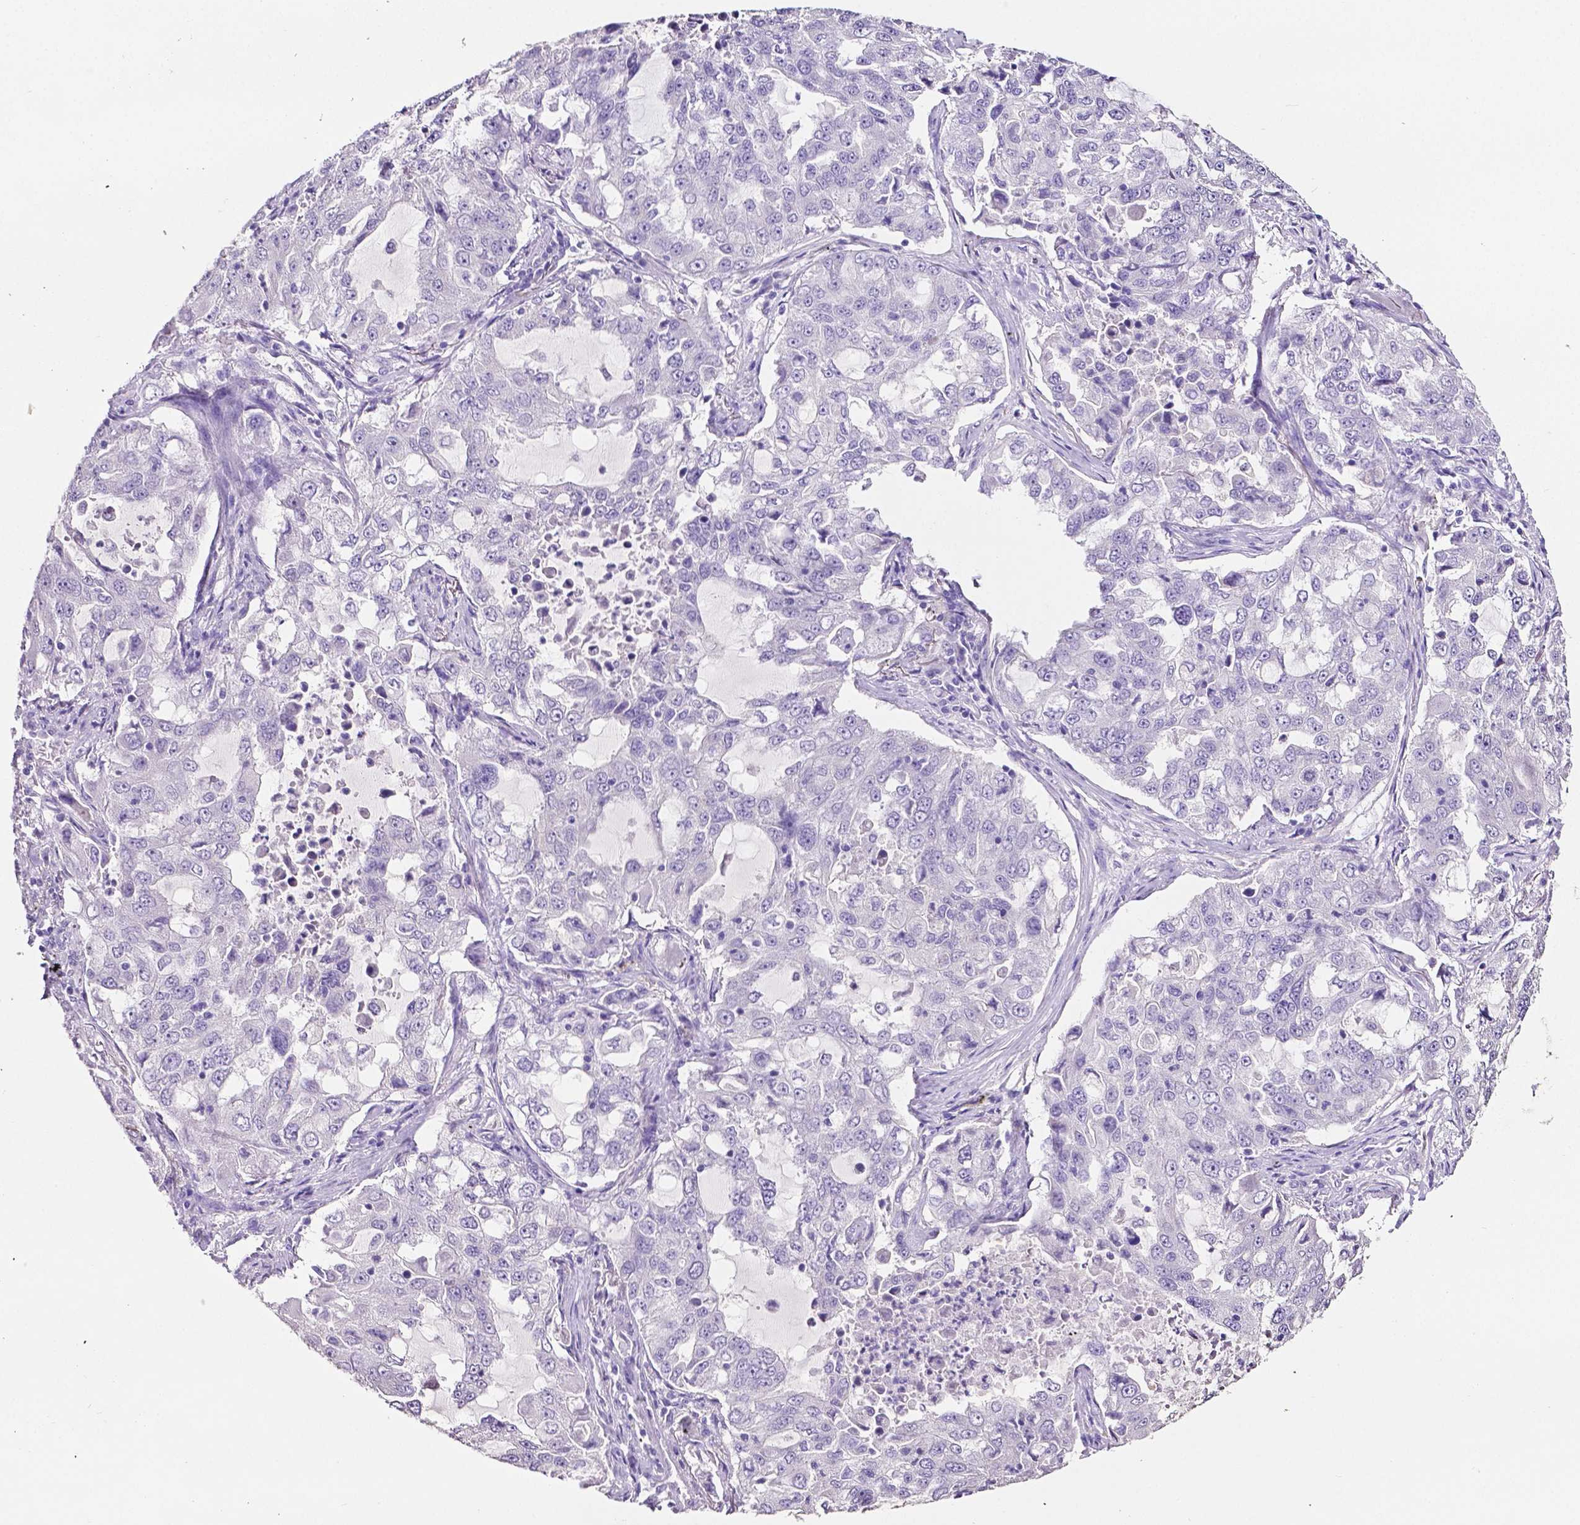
{"staining": {"intensity": "negative", "quantity": "none", "location": "none"}, "tissue": "lung cancer", "cell_type": "Tumor cells", "image_type": "cancer", "snomed": [{"axis": "morphology", "description": "Adenocarcinoma, NOS"}, {"axis": "topography", "description": "Lung"}], "caption": "DAB immunohistochemical staining of lung adenocarcinoma displays no significant staining in tumor cells.", "gene": "SLC22A2", "patient": {"sex": "female", "age": 61}}